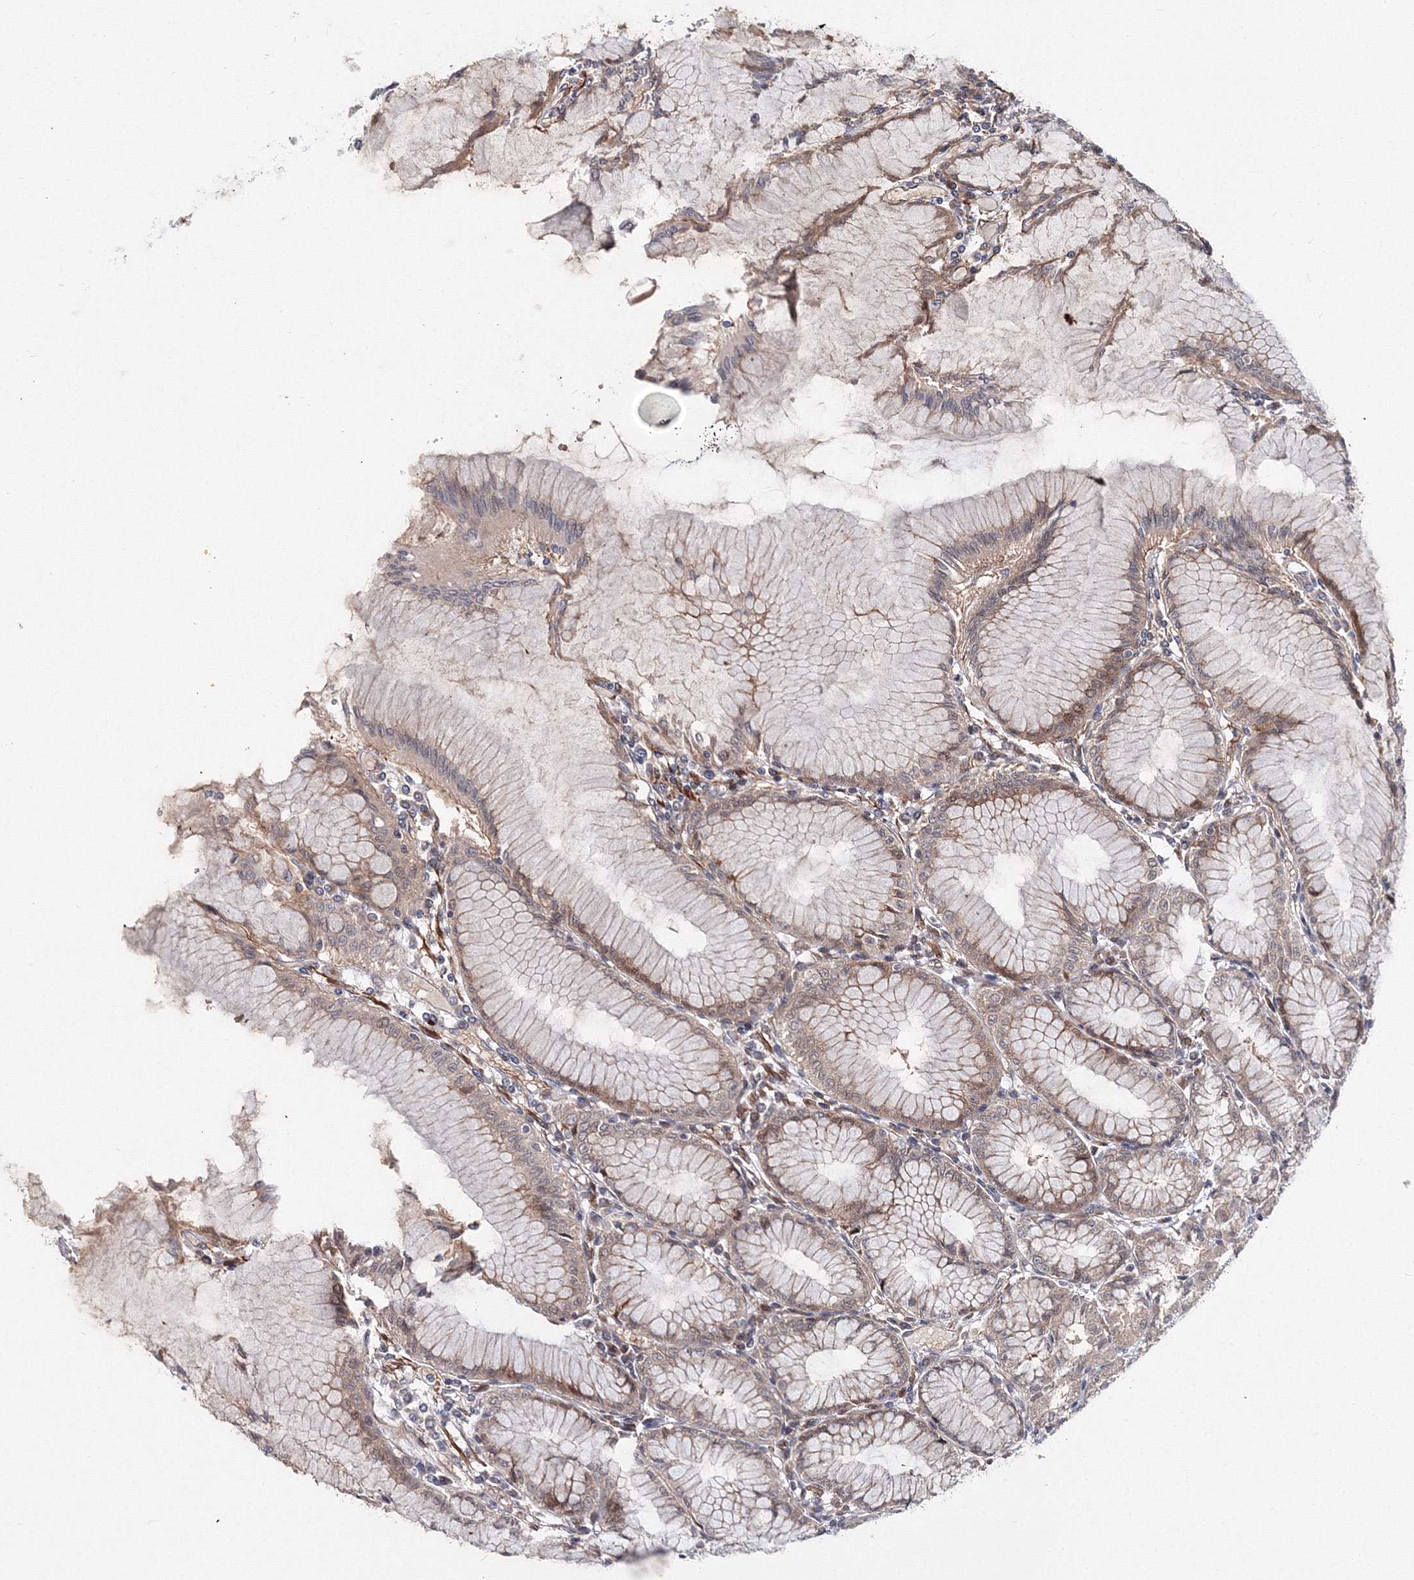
{"staining": {"intensity": "moderate", "quantity": ">75%", "location": "cytoplasmic/membranous"}, "tissue": "stomach", "cell_type": "Glandular cells", "image_type": "normal", "snomed": [{"axis": "morphology", "description": "Normal tissue, NOS"}, {"axis": "topography", "description": "Stomach"}], "caption": "High-magnification brightfield microscopy of unremarkable stomach stained with DAB (brown) and counterstained with hematoxylin (blue). glandular cells exhibit moderate cytoplasmic/membranous expression is present in about>75% of cells. The protein of interest is stained brown, and the nuclei are stained in blue (DAB (3,3'-diaminobenzidine) IHC with brightfield microscopy, high magnification).", "gene": "C11orf52", "patient": {"sex": "female", "age": 57}}